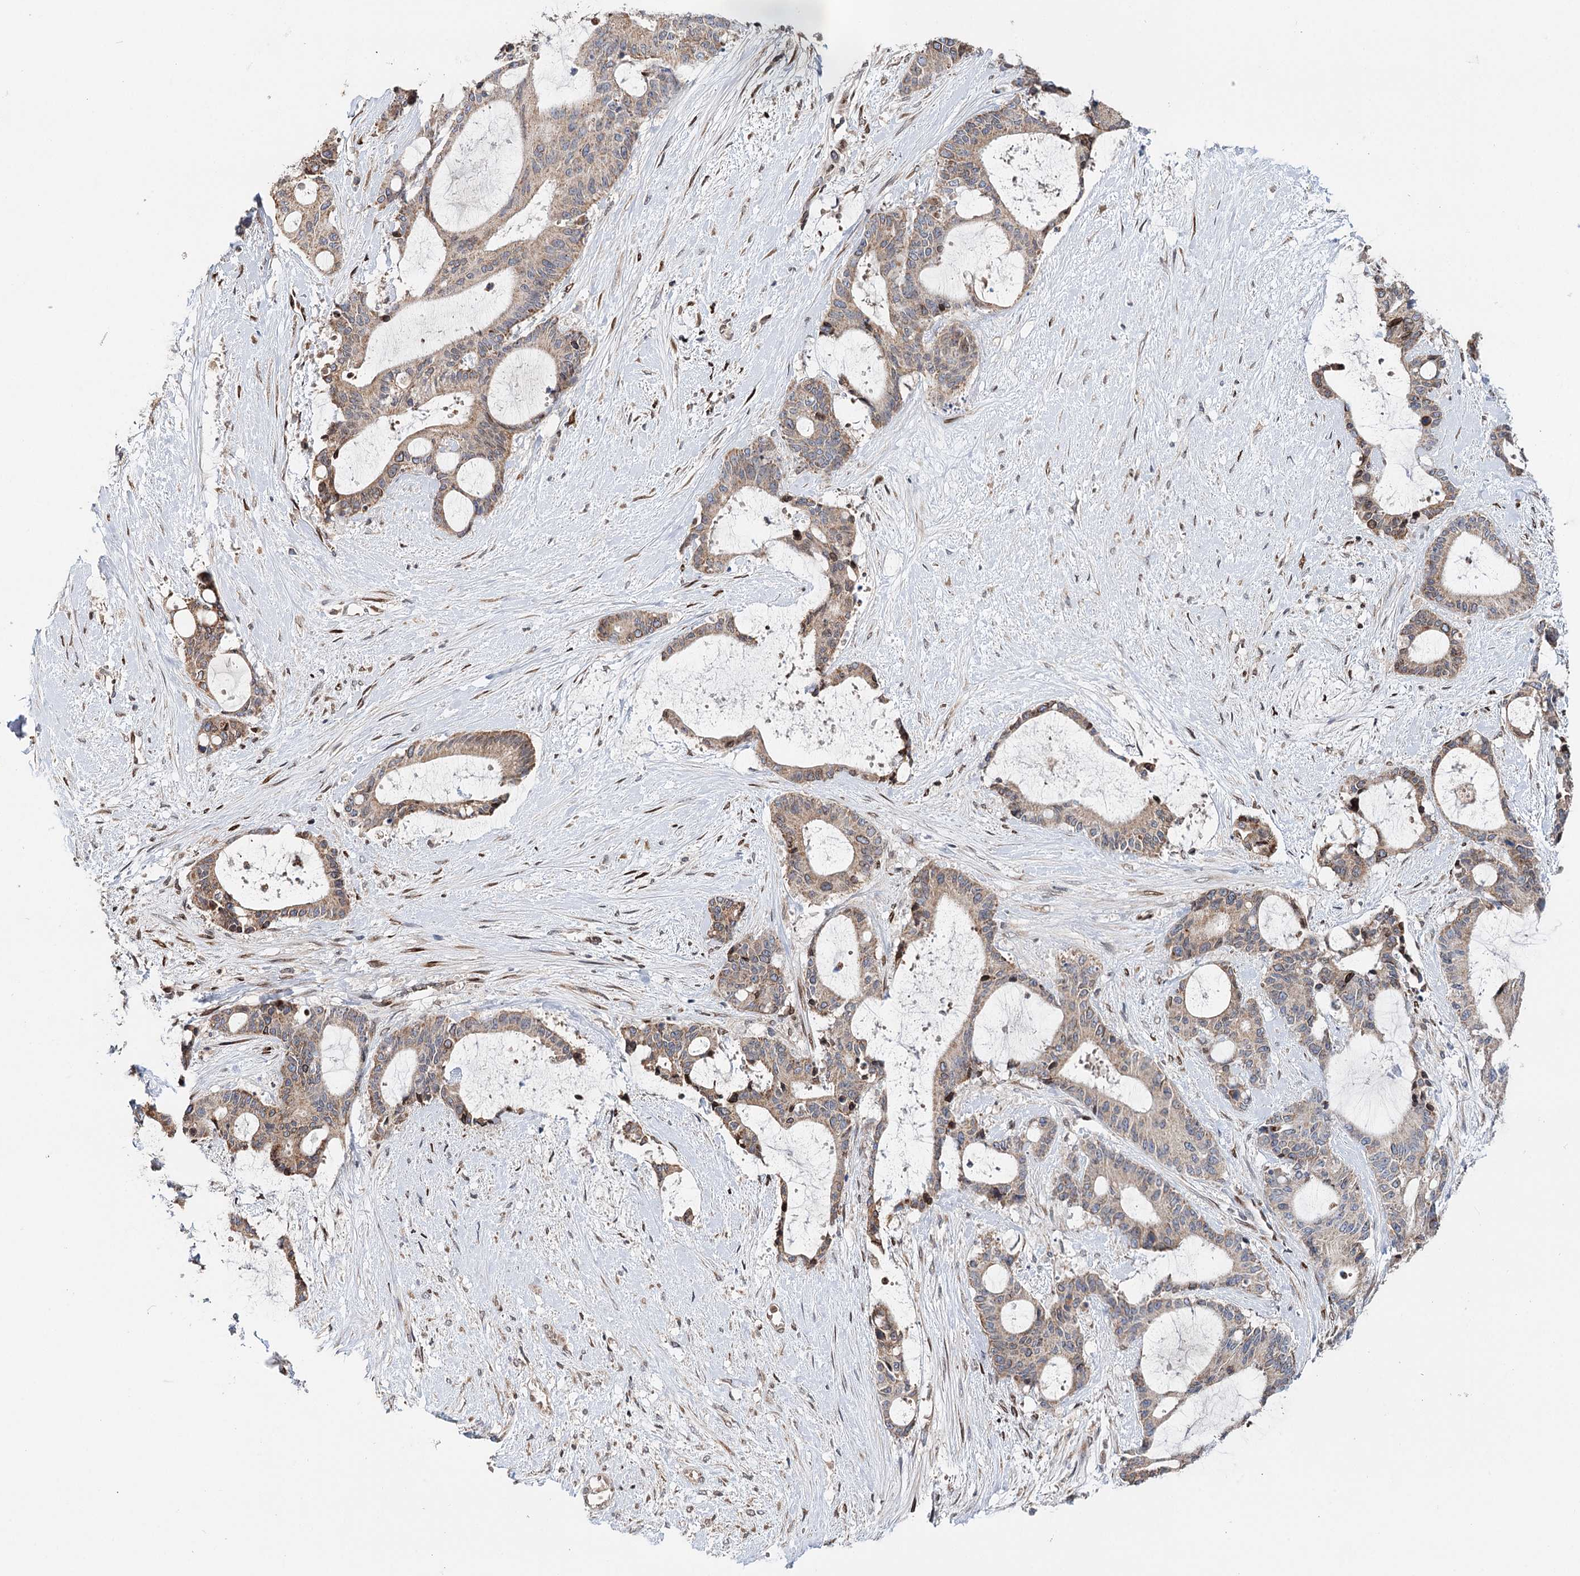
{"staining": {"intensity": "weak", "quantity": ">75%", "location": "cytoplasmic/membranous"}, "tissue": "liver cancer", "cell_type": "Tumor cells", "image_type": "cancer", "snomed": [{"axis": "morphology", "description": "Normal tissue, NOS"}, {"axis": "morphology", "description": "Cholangiocarcinoma"}, {"axis": "topography", "description": "Liver"}, {"axis": "topography", "description": "Peripheral nerve tissue"}], "caption": "This histopathology image shows immunohistochemistry (IHC) staining of liver cancer (cholangiocarcinoma), with low weak cytoplasmic/membranous positivity in approximately >75% of tumor cells.", "gene": "CFAP46", "patient": {"sex": "female", "age": 73}}